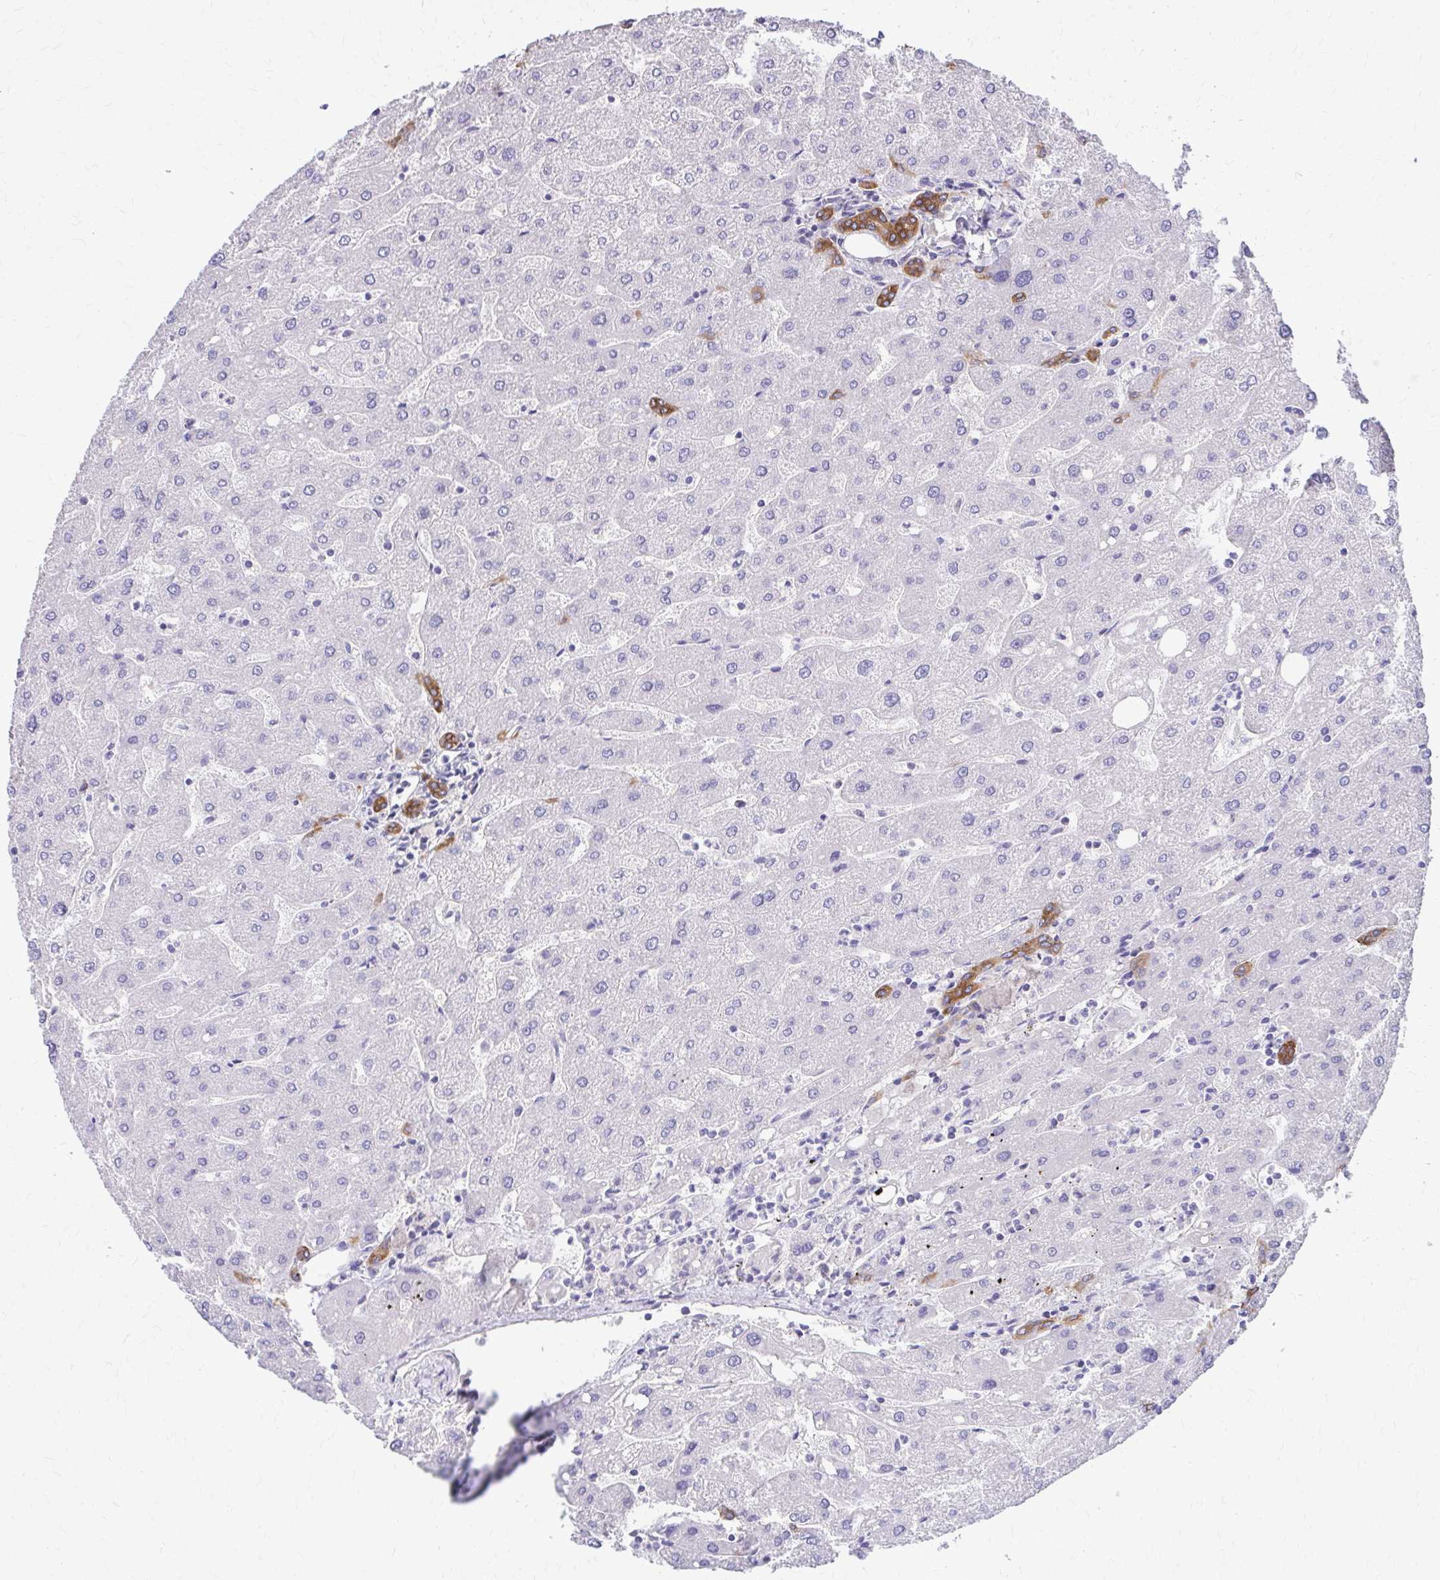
{"staining": {"intensity": "strong", "quantity": ">75%", "location": "cytoplasmic/membranous"}, "tissue": "liver", "cell_type": "Cholangiocytes", "image_type": "normal", "snomed": [{"axis": "morphology", "description": "Normal tissue, NOS"}, {"axis": "topography", "description": "Liver"}], "caption": "Immunohistochemical staining of unremarkable human liver demonstrates >75% levels of strong cytoplasmic/membranous protein staining in approximately >75% of cholangiocytes. (DAB (3,3'-diaminobenzidine) IHC with brightfield microscopy, high magnification).", "gene": "EPB41L1", "patient": {"sex": "male", "age": 67}}